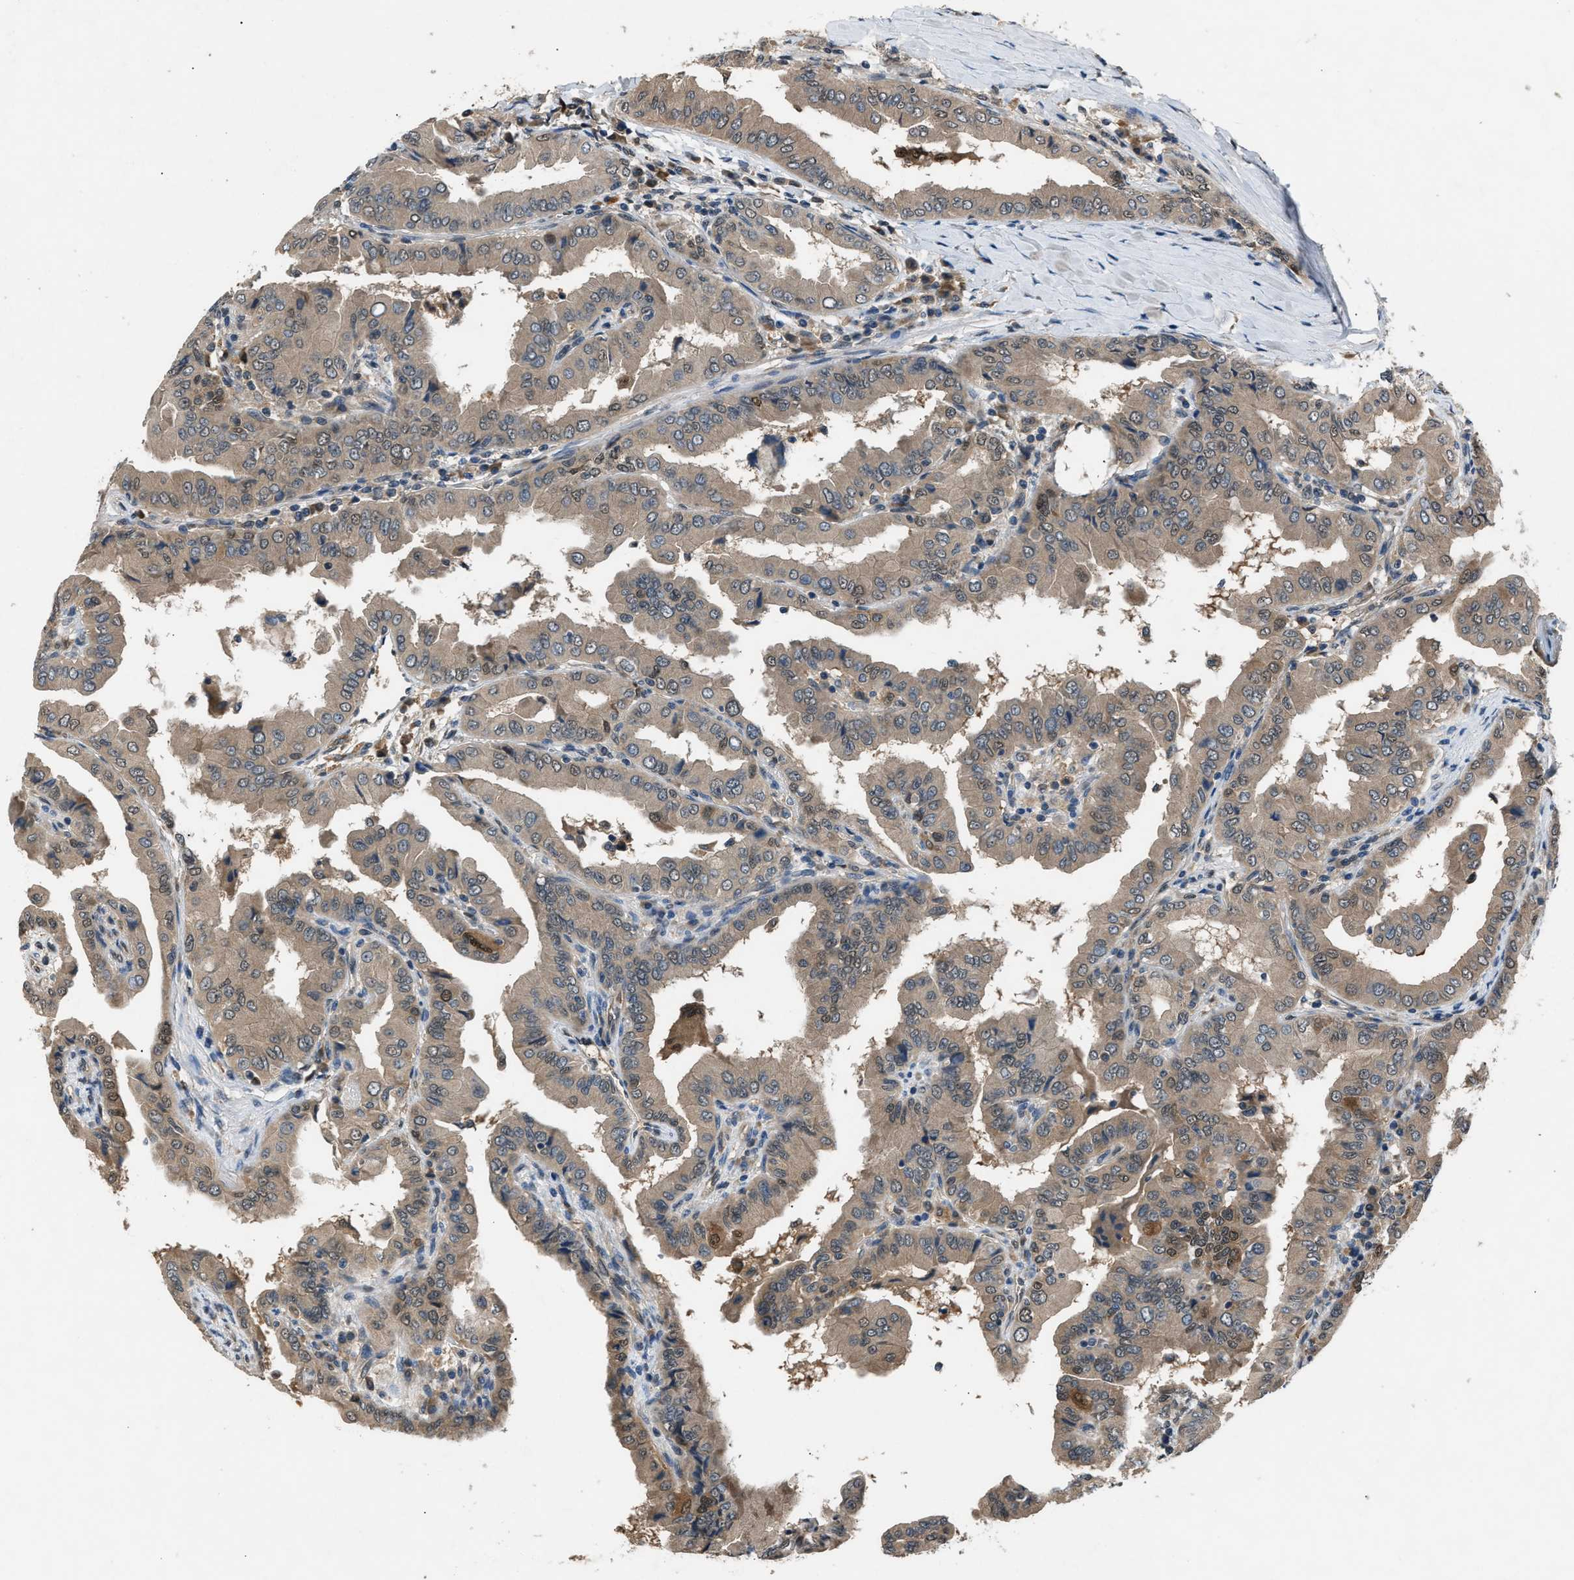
{"staining": {"intensity": "weak", "quantity": ">75%", "location": "cytoplasmic/membranous"}, "tissue": "thyroid cancer", "cell_type": "Tumor cells", "image_type": "cancer", "snomed": [{"axis": "morphology", "description": "Papillary adenocarcinoma, NOS"}, {"axis": "topography", "description": "Thyroid gland"}], "caption": "Immunohistochemistry (IHC) (DAB) staining of papillary adenocarcinoma (thyroid) exhibits weak cytoplasmic/membranous protein expression in about >75% of tumor cells.", "gene": "TP53I3", "patient": {"sex": "male", "age": 33}}